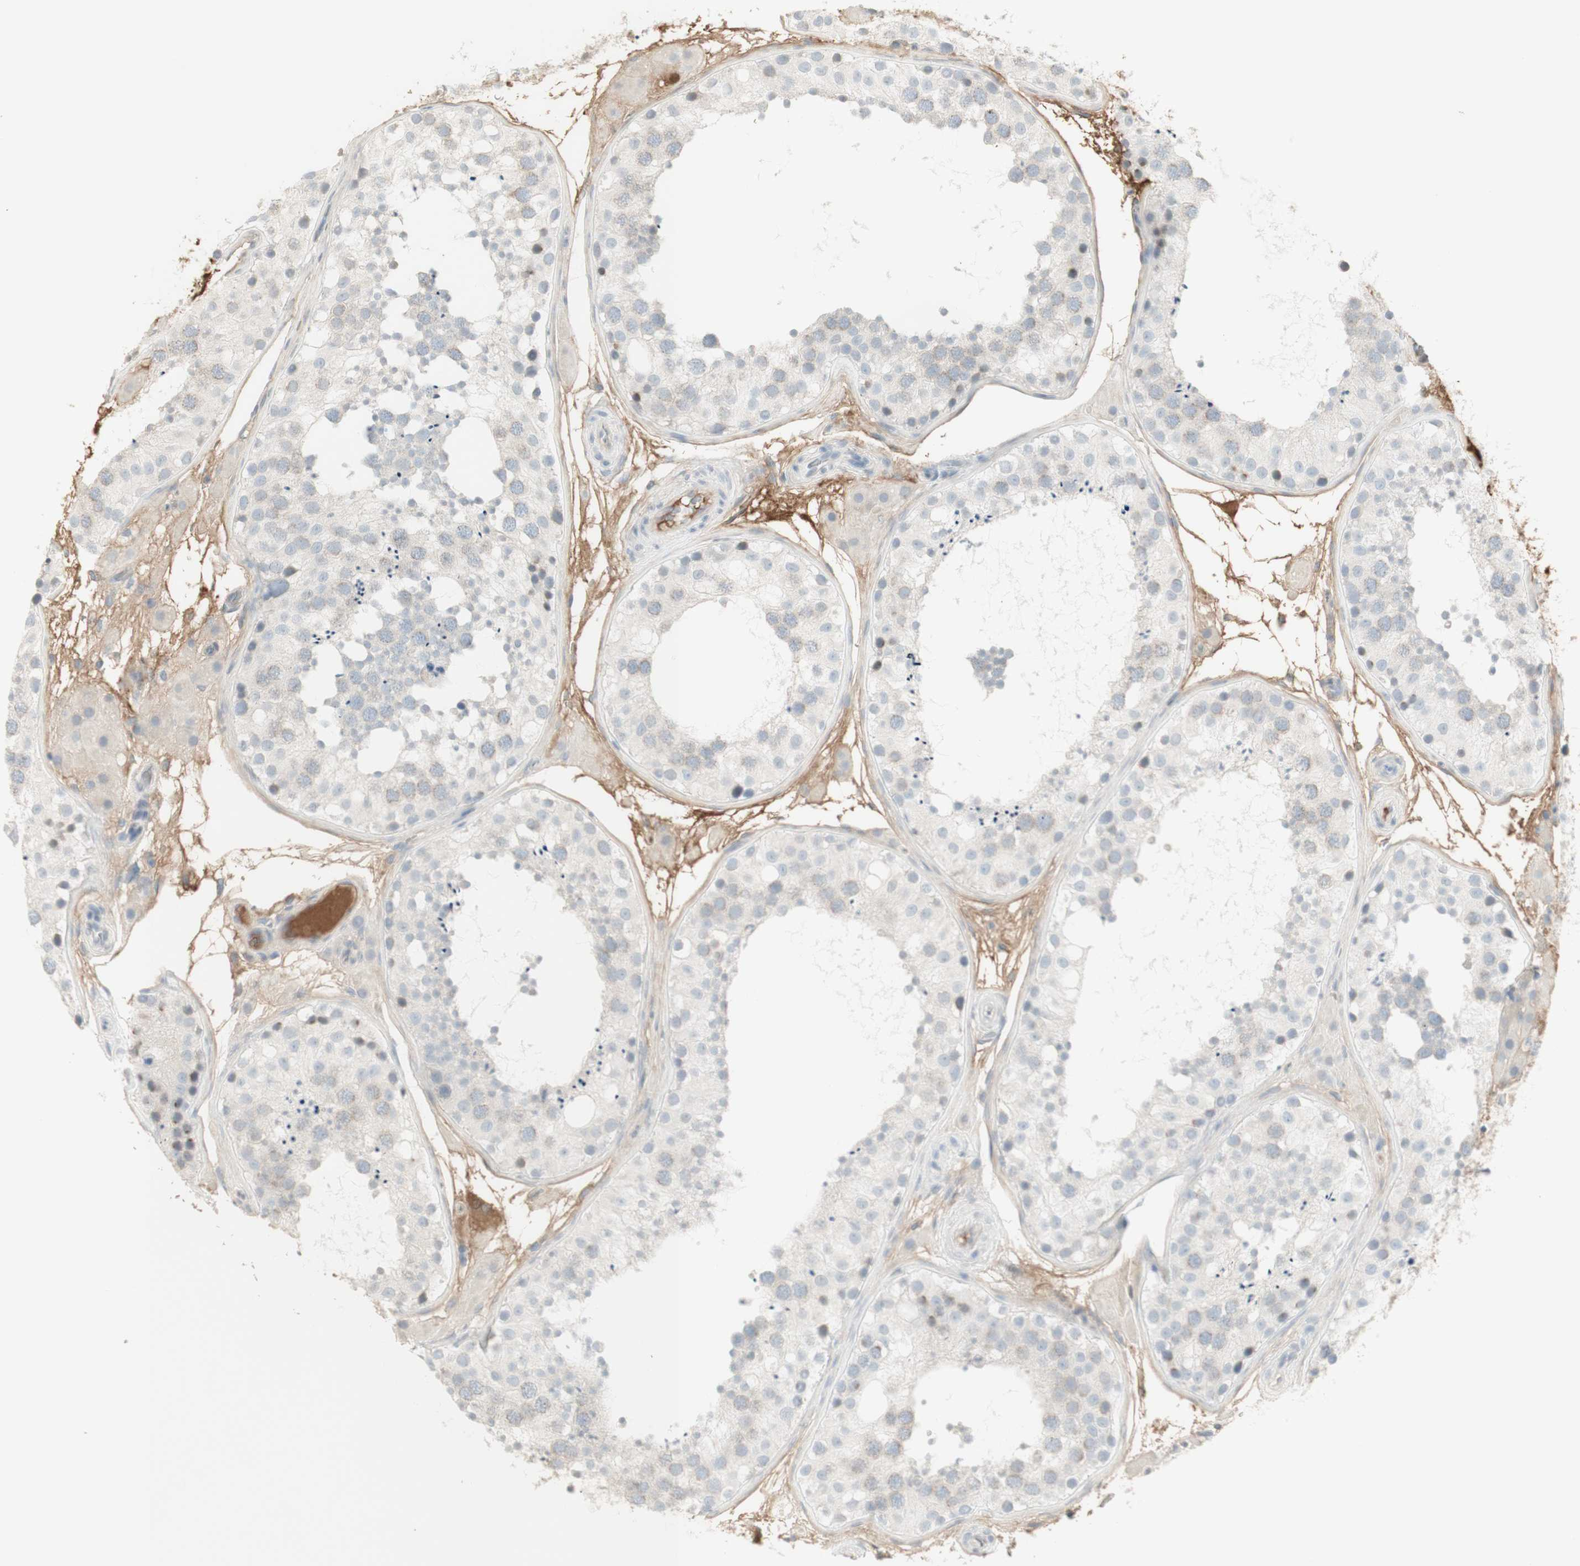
{"staining": {"intensity": "negative", "quantity": "none", "location": "none"}, "tissue": "testis", "cell_type": "Cells in seminiferous ducts", "image_type": "normal", "snomed": [{"axis": "morphology", "description": "Normal tissue, NOS"}, {"axis": "topography", "description": "Testis"}], "caption": "DAB (3,3'-diaminobenzidine) immunohistochemical staining of benign testis displays no significant expression in cells in seminiferous ducts.", "gene": "NID1", "patient": {"sex": "male", "age": 26}}